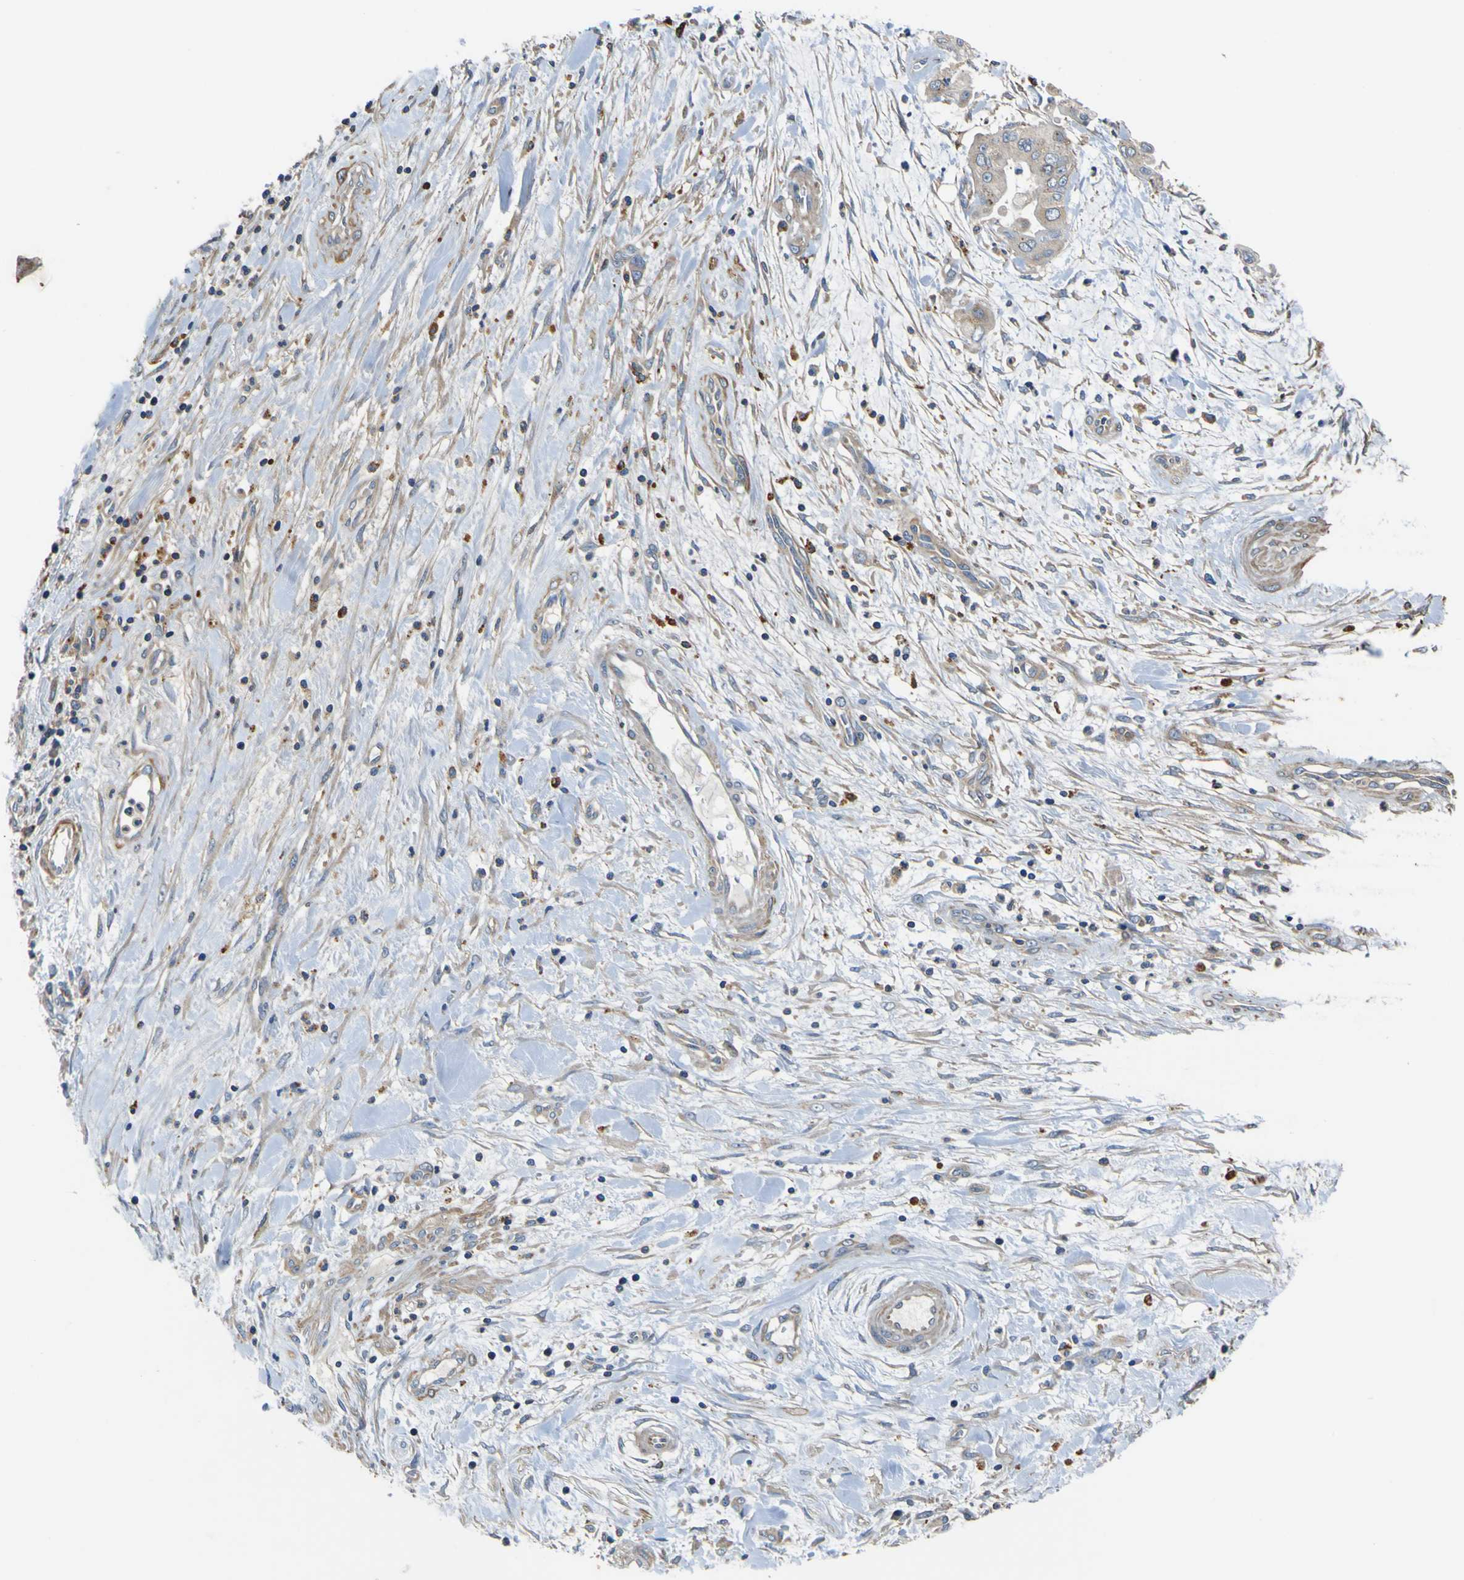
{"staining": {"intensity": "weak", "quantity": ">75%", "location": "cytoplasmic/membranous"}, "tissue": "pancreatic cancer", "cell_type": "Tumor cells", "image_type": "cancer", "snomed": [{"axis": "morphology", "description": "Adenocarcinoma, NOS"}, {"axis": "topography", "description": "Pancreas"}], "caption": "Adenocarcinoma (pancreatic) tissue displays weak cytoplasmic/membranous positivity in approximately >75% of tumor cells, visualized by immunohistochemistry. (Stains: DAB in brown, nuclei in blue, Microscopy: brightfield microscopy at high magnification).", "gene": "CNR2", "patient": {"sex": "female", "age": 75}}